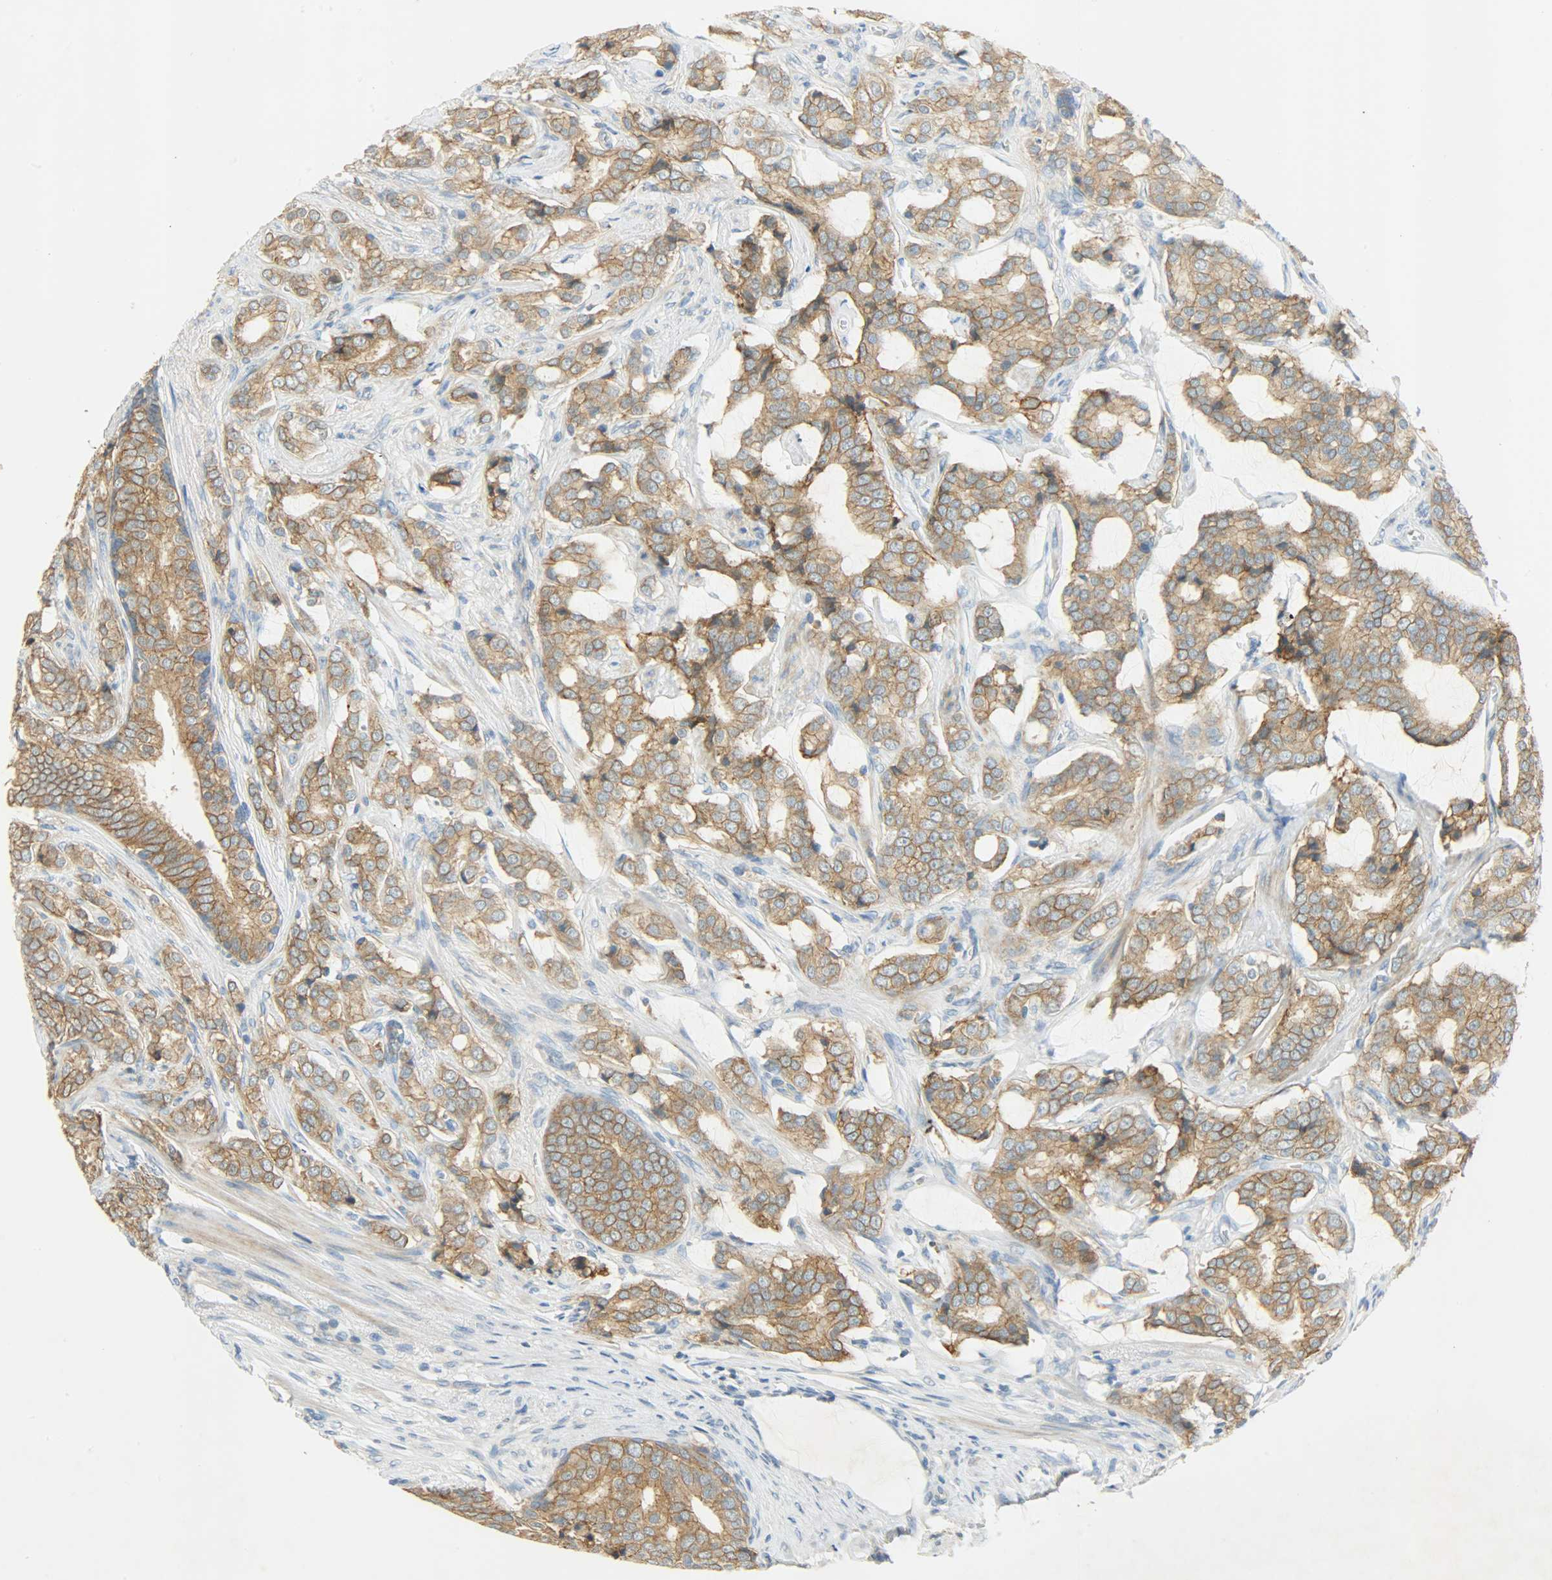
{"staining": {"intensity": "moderate", "quantity": ">75%", "location": "cytoplasmic/membranous"}, "tissue": "prostate cancer", "cell_type": "Tumor cells", "image_type": "cancer", "snomed": [{"axis": "morphology", "description": "Adenocarcinoma, Low grade"}, {"axis": "topography", "description": "Prostate"}], "caption": "Tumor cells exhibit moderate cytoplasmic/membranous staining in approximately >75% of cells in prostate cancer. (brown staining indicates protein expression, while blue staining denotes nuclei).", "gene": "DSG2", "patient": {"sex": "male", "age": 58}}